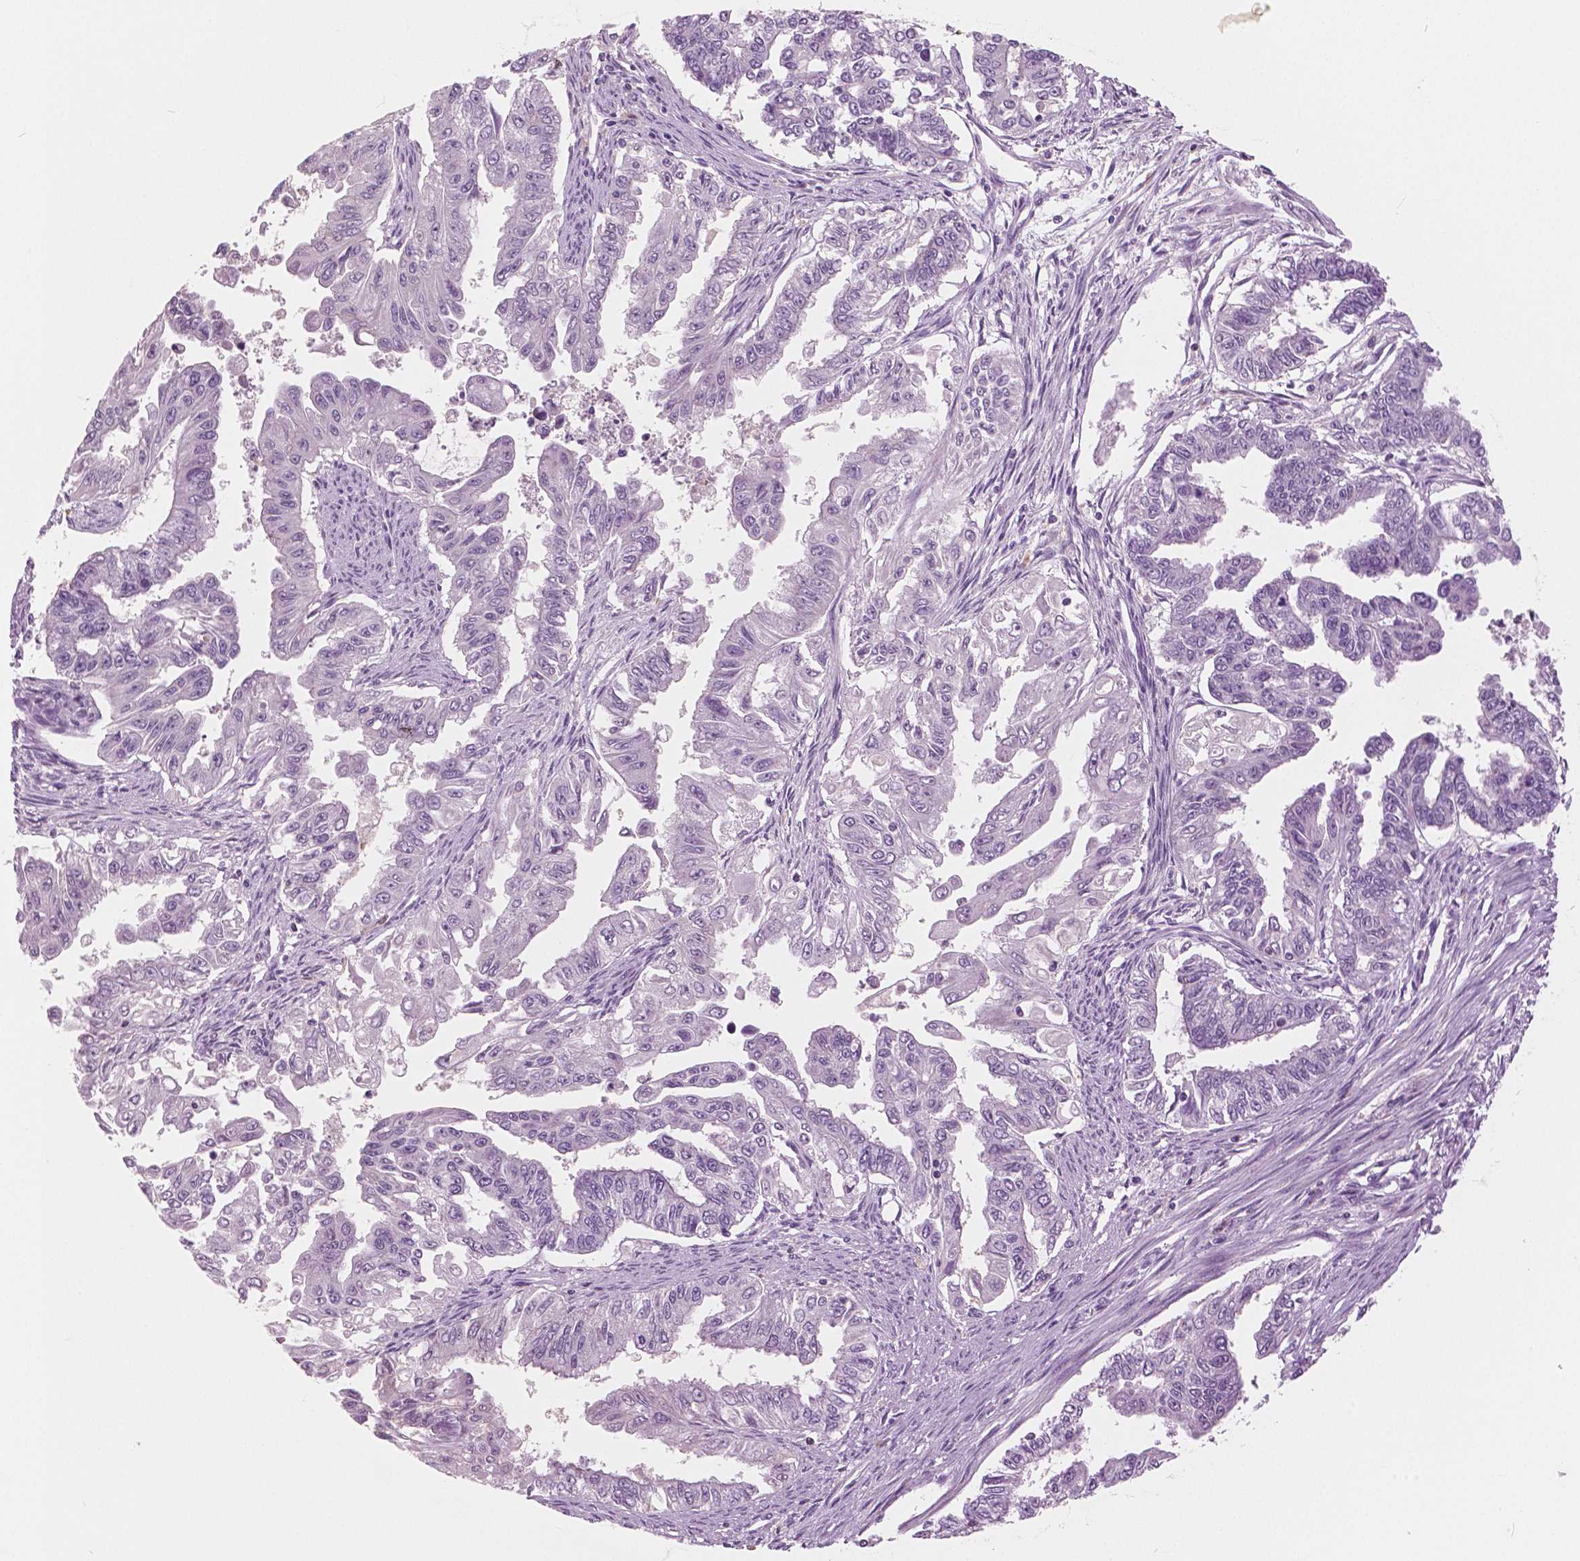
{"staining": {"intensity": "negative", "quantity": "none", "location": "none"}, "tissue": "endometrial cancer", "cell_type": "Tumor cells", "image_type": "cancer", "snomed": [{"axis": "morphology", "description": "Adenocarcinoma, NOS"}, {"axis": "topography", "description": "Uterus"}], "caption": "DAB immunohistochemical staining of human endometrial adenocarcinoma demonstrates no significant staining in tumor cells. (Stains: DAB (3,3'-diaminobenzidine) IHC with hematoxylin counter stain, Microscopy: brightfield microscopy at high magnification).", "gene": "GALM", "patient": {"sex": "female", "age": 59}}